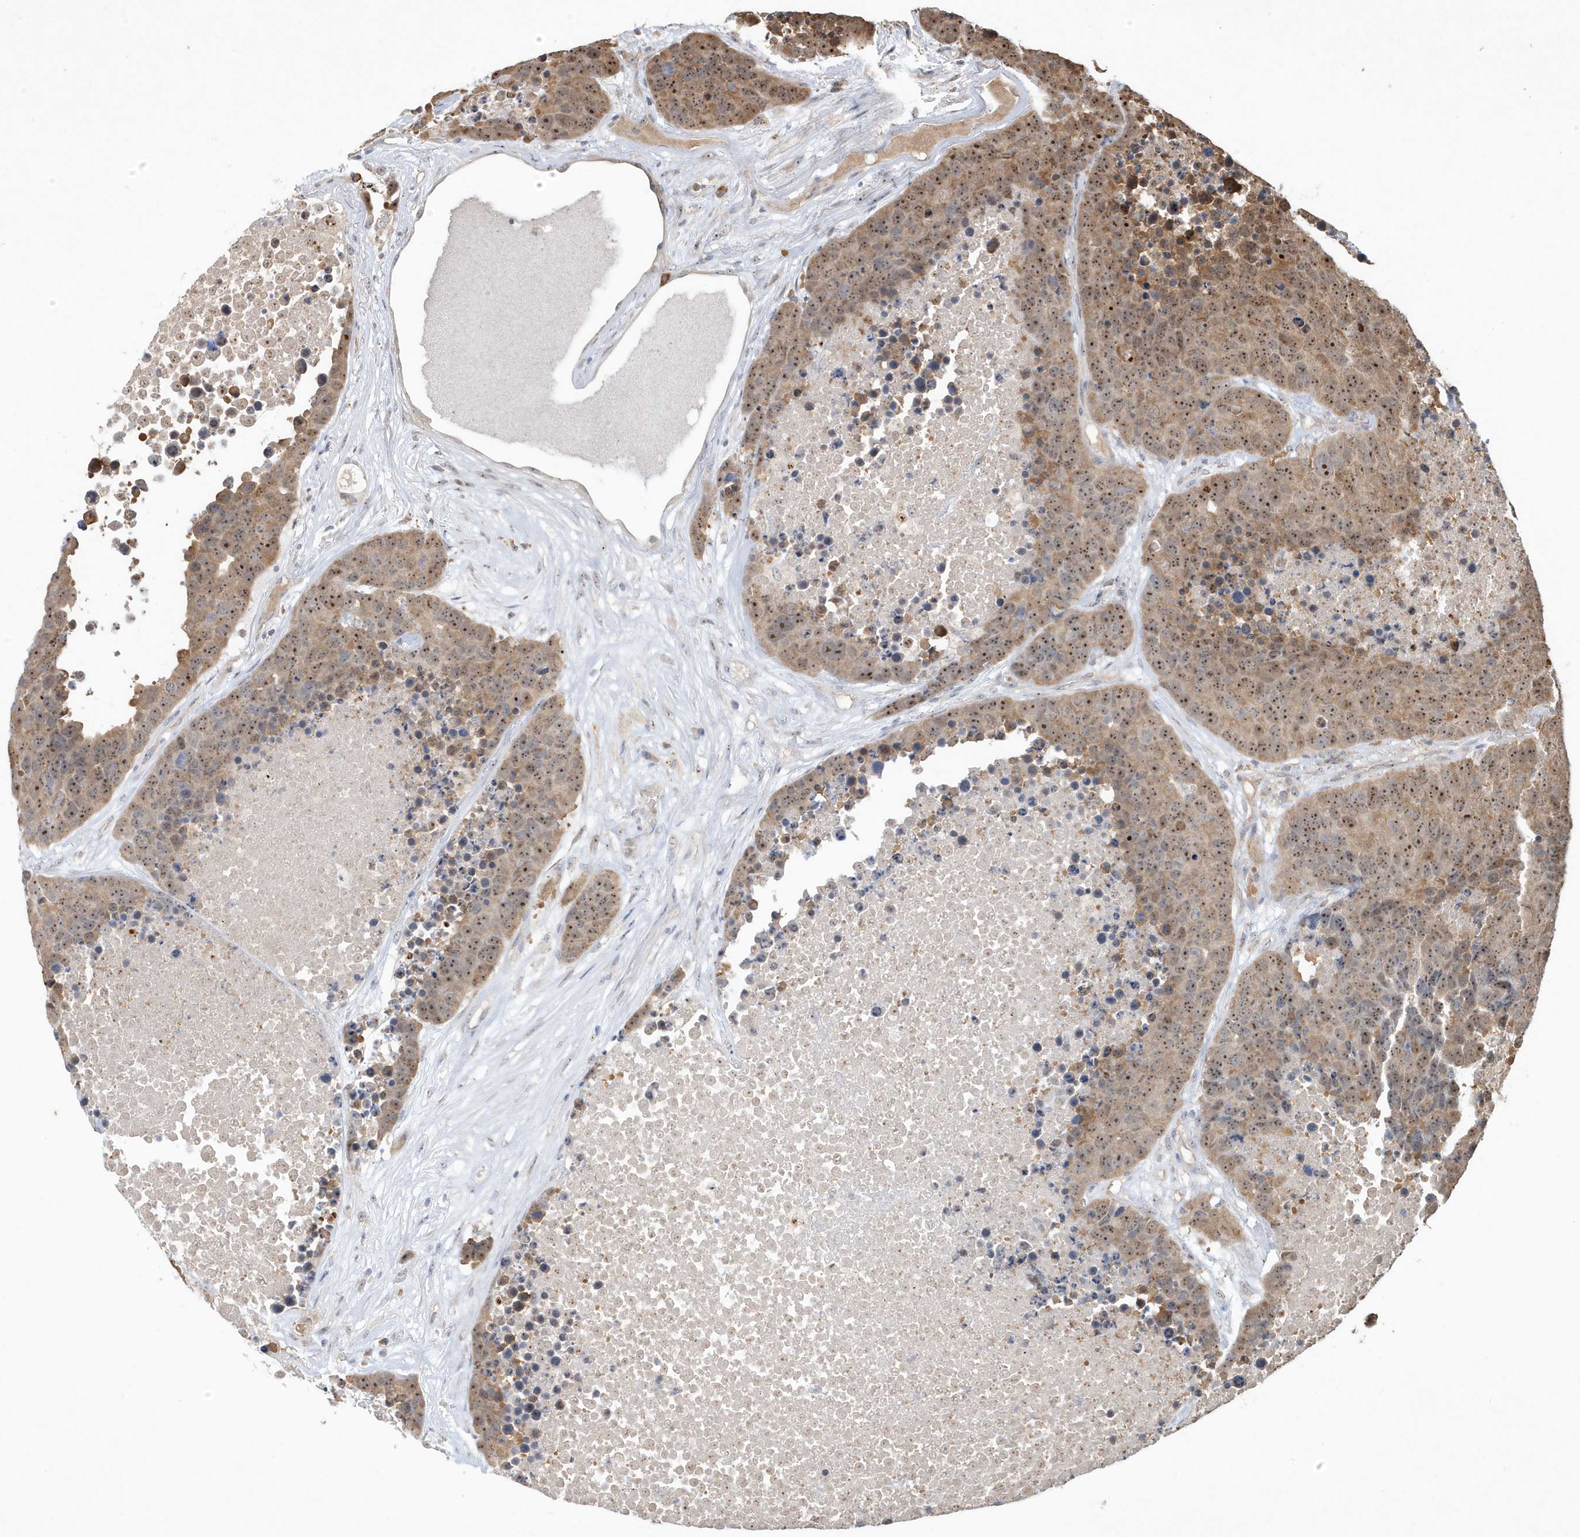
{"staining": {"intensity": "moderate", "quantity": ">75%", "location": "cytoplasmic/membranous,nuclear"}, "tissue": "carcinoid", "cell_type": "Tumor cells", "image_type": "cancer", "snomed": [{"axis": "morphology", "description": "Carcinoid, malignant, NOS"}, {"axis": "topography", "description": "Lung"}], "caption": "Brown immunohistochemical staining in human carcinoid shows moderate cytoplasmic/membranous and nuclear positivity in approximately >75% of tumor cells.", "gene": "ABCB9", "patient": {"sex": "male", "age": 60}}